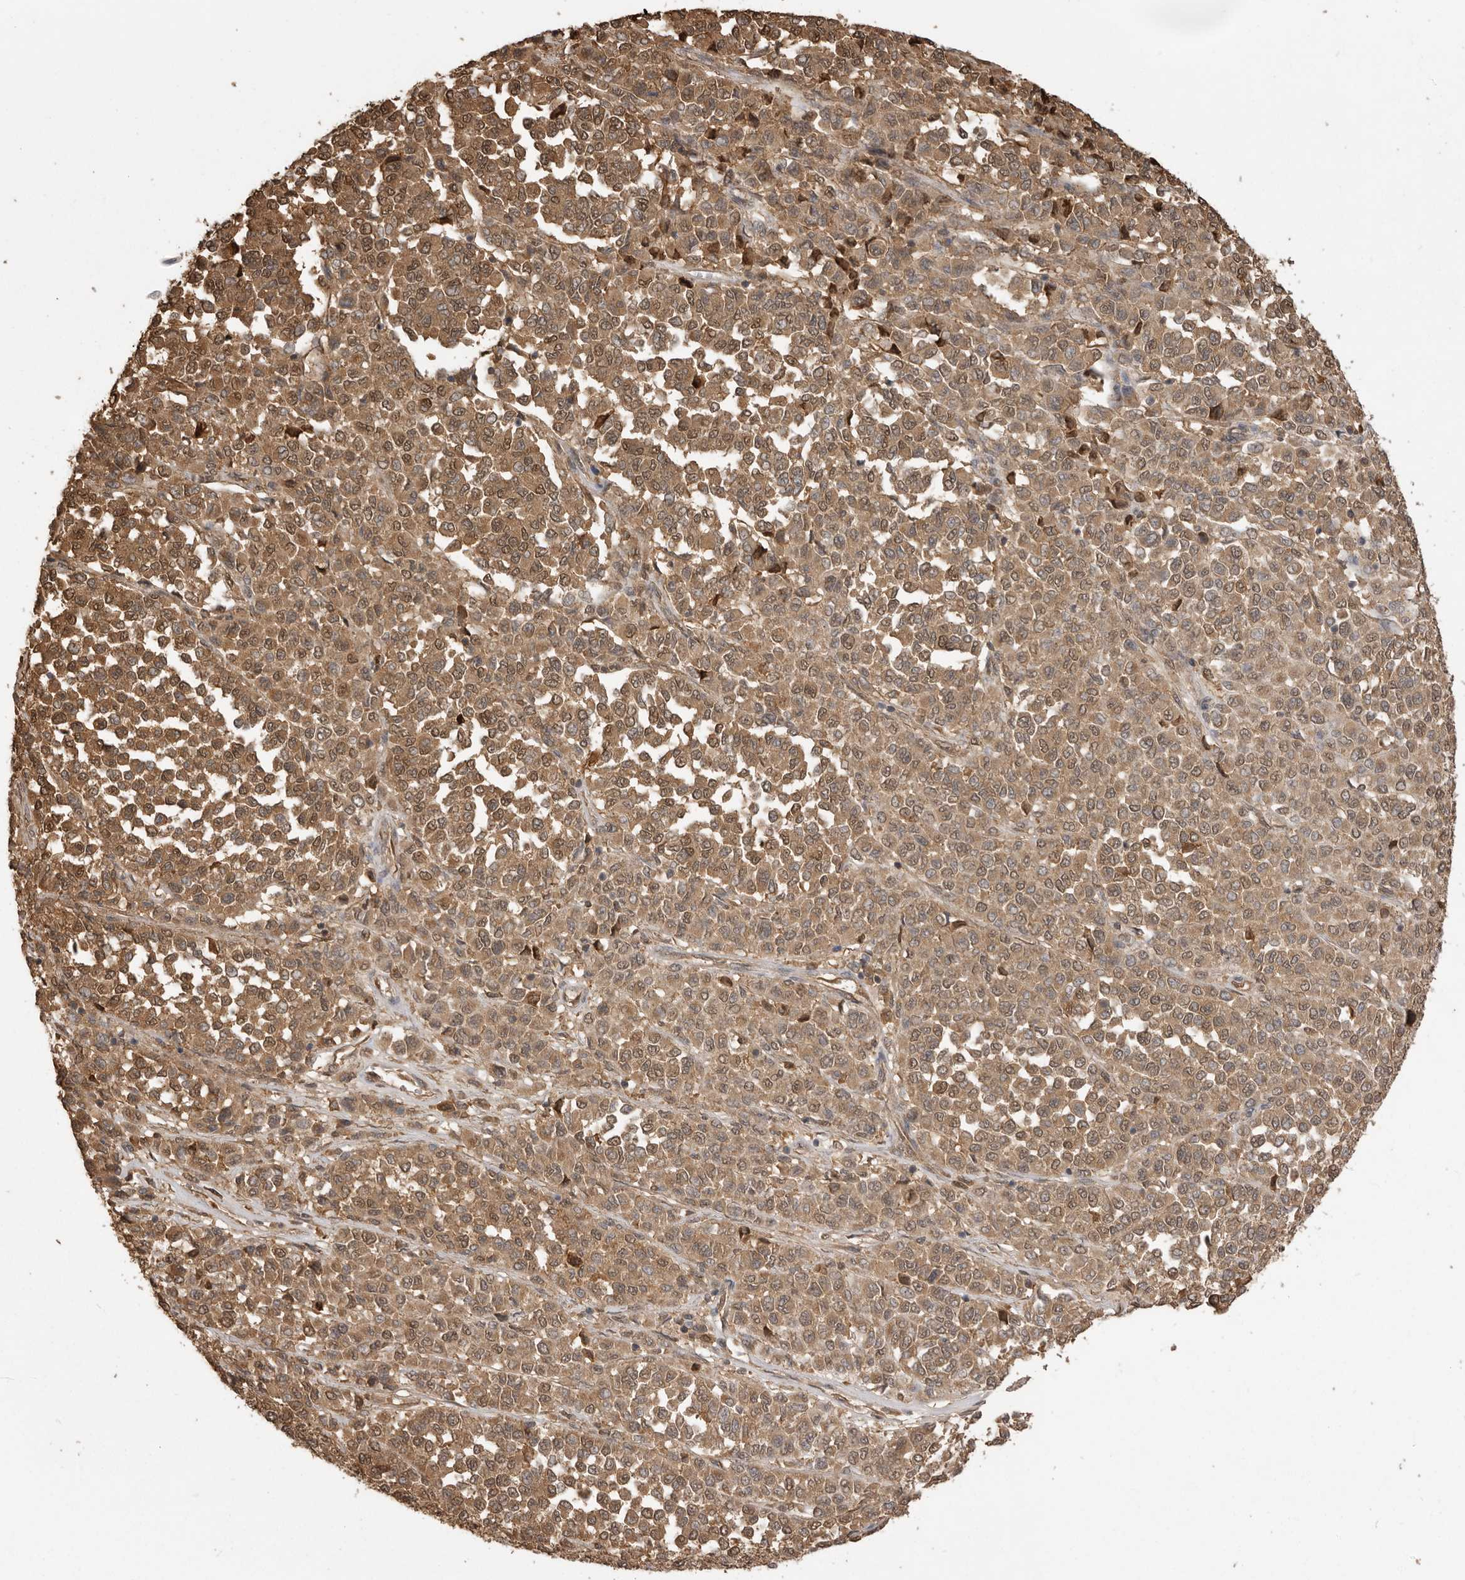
{"staining": {"intensity": "moderate", "quantity": ">75%", "location": "cytoplasmic/membranous,nuclear"}, "tissue": "melanoma", "cell_type": "Tumor cells", "image_type": "cancer", "snomed": [{"axis": "morphology", "description": "Malignant melanoma, Metastatic site"}, {"axis": "topography", "description": "Pancreas"}], "caption": "Human melanoma stained for a protein (brown) displays moderate cytoplasmic/membranous and nuclear positive staining in about >75% of tumor cells.", "gene": "JAG2", "patient": {"sex": "female", "age": 30}}